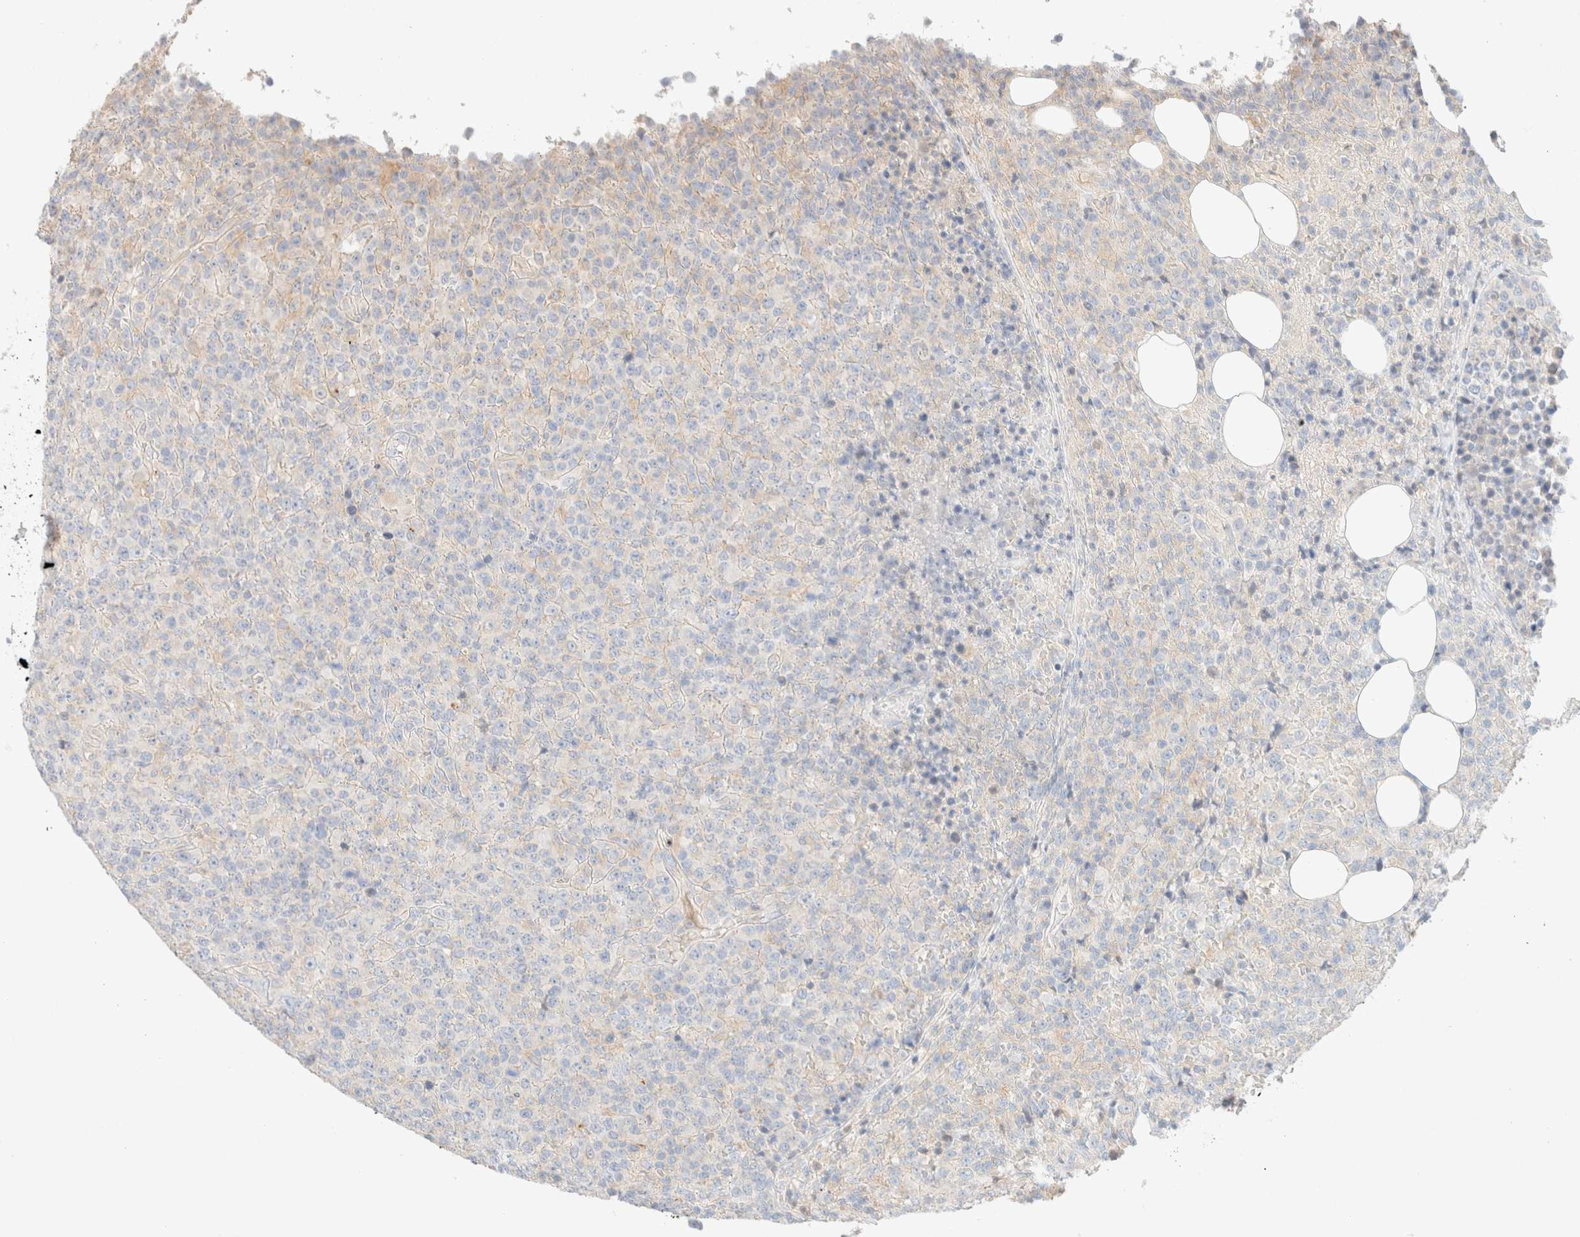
{"staining": {"intensity": "negative", "quantity": "none", "location": "none"}, "tissue": "lymphoma", "cell_type": "Tumor cells", "image_type": "cancer", "snomed": [{"axis": "morphology", "description": "Malignant lymphoma, non-Hodgkin's type, High grade"}, {"axis": "topography", "description": "Lymph node"}], "caption": "Human malignant lymphoma, non-Hodgkin's type (high-grade) stained for a protein using immunohistochemistry reveals no expression in tumor cells.", "gene": "SARM1", "patient": {"sex": "male", "age": 13}}